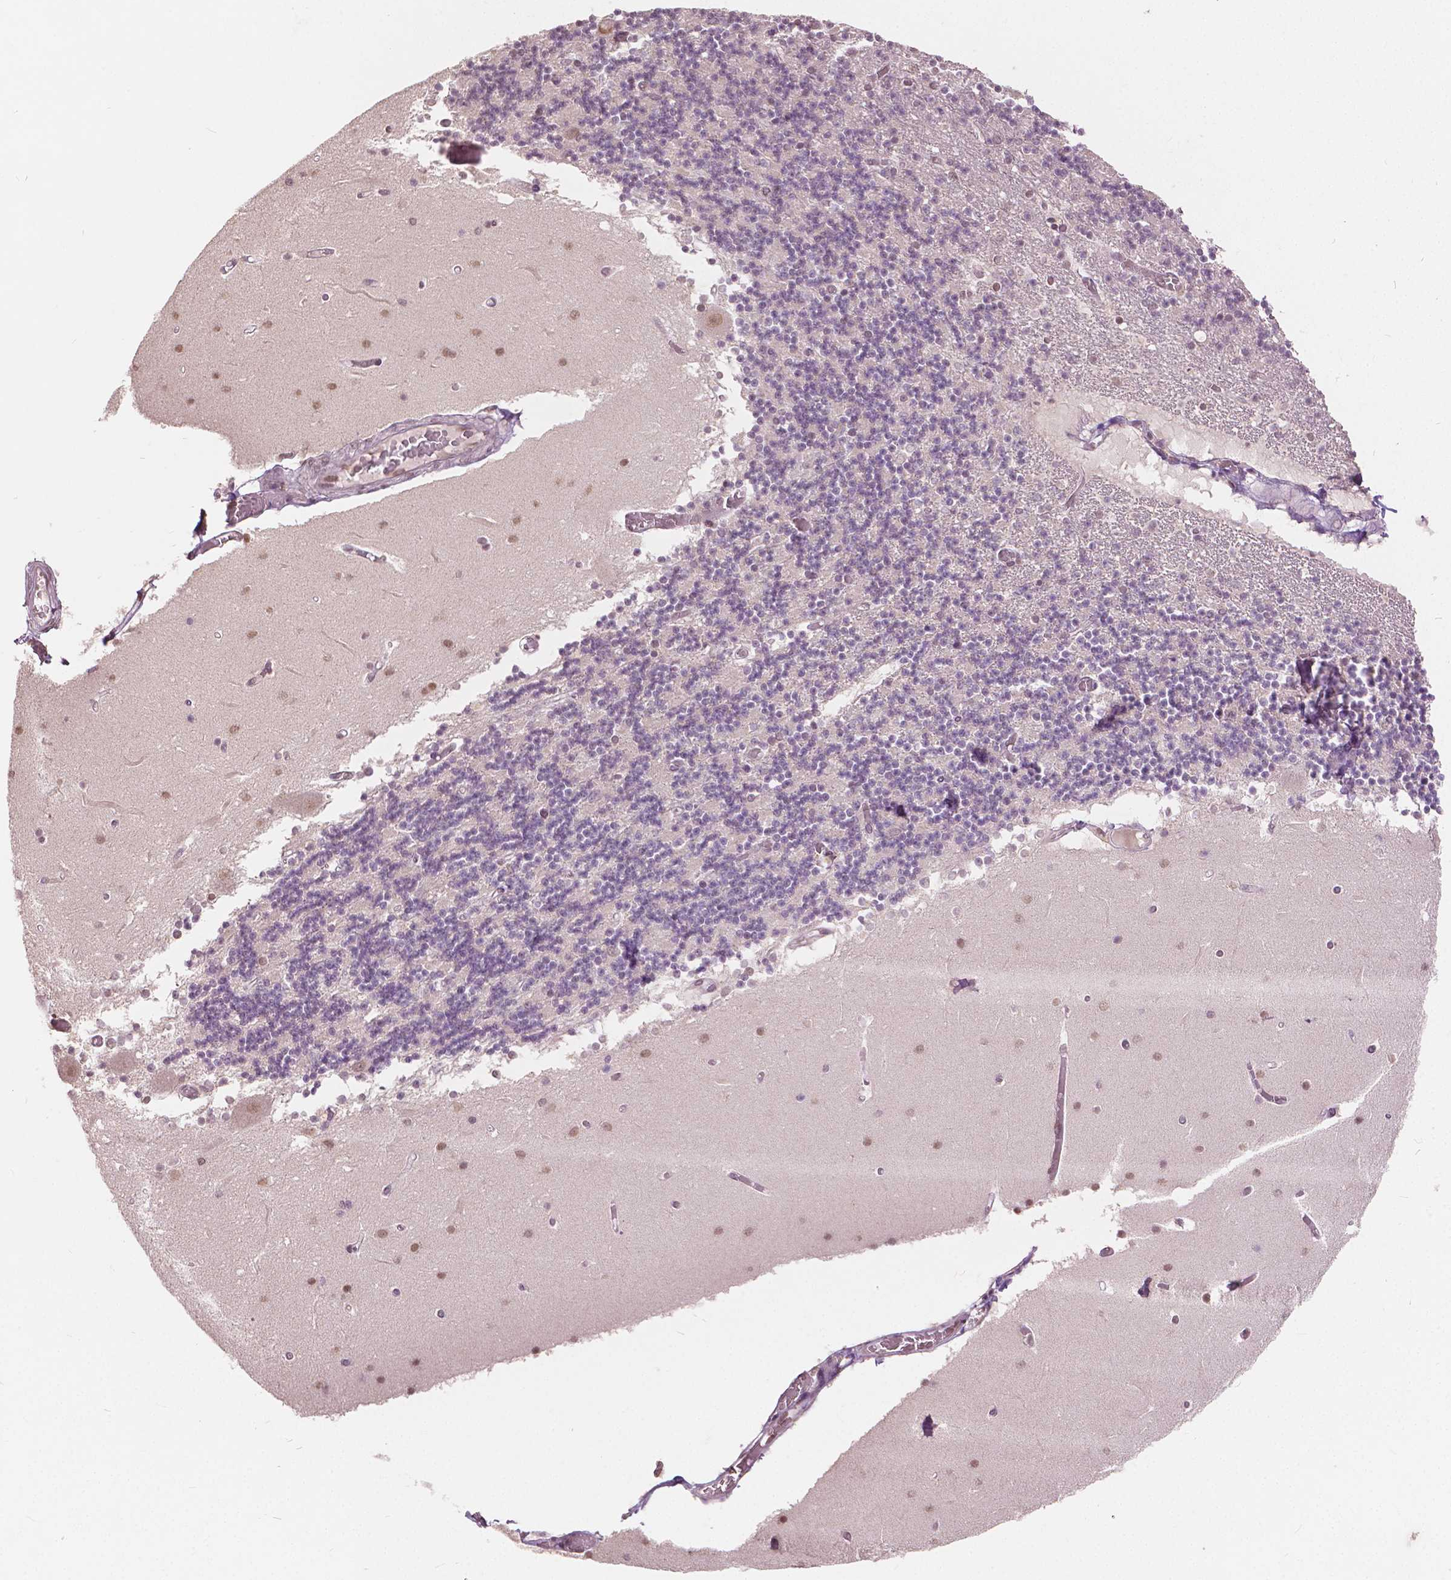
{"staining": {"intensity": "negative", "quantity": "none", "location": "none"}, "tissue": "cerebellum", "cell_type": "Cells in granular layer", "image_type": "normal", "snomed": [{"axis": "morphology", "description": "Normal tissue, NOS"}, {"axis": "topography", "description": "Cerebellum"}], "caption": "This micrograph is of normal cerebellum stained with immunohistochemistry to label a protein in brown with the nuclei are counter-stained blue. There is no staining in cells in granular layer.", "gene": "HOXA10", "patient": {"sex": "female", "age": 28}}